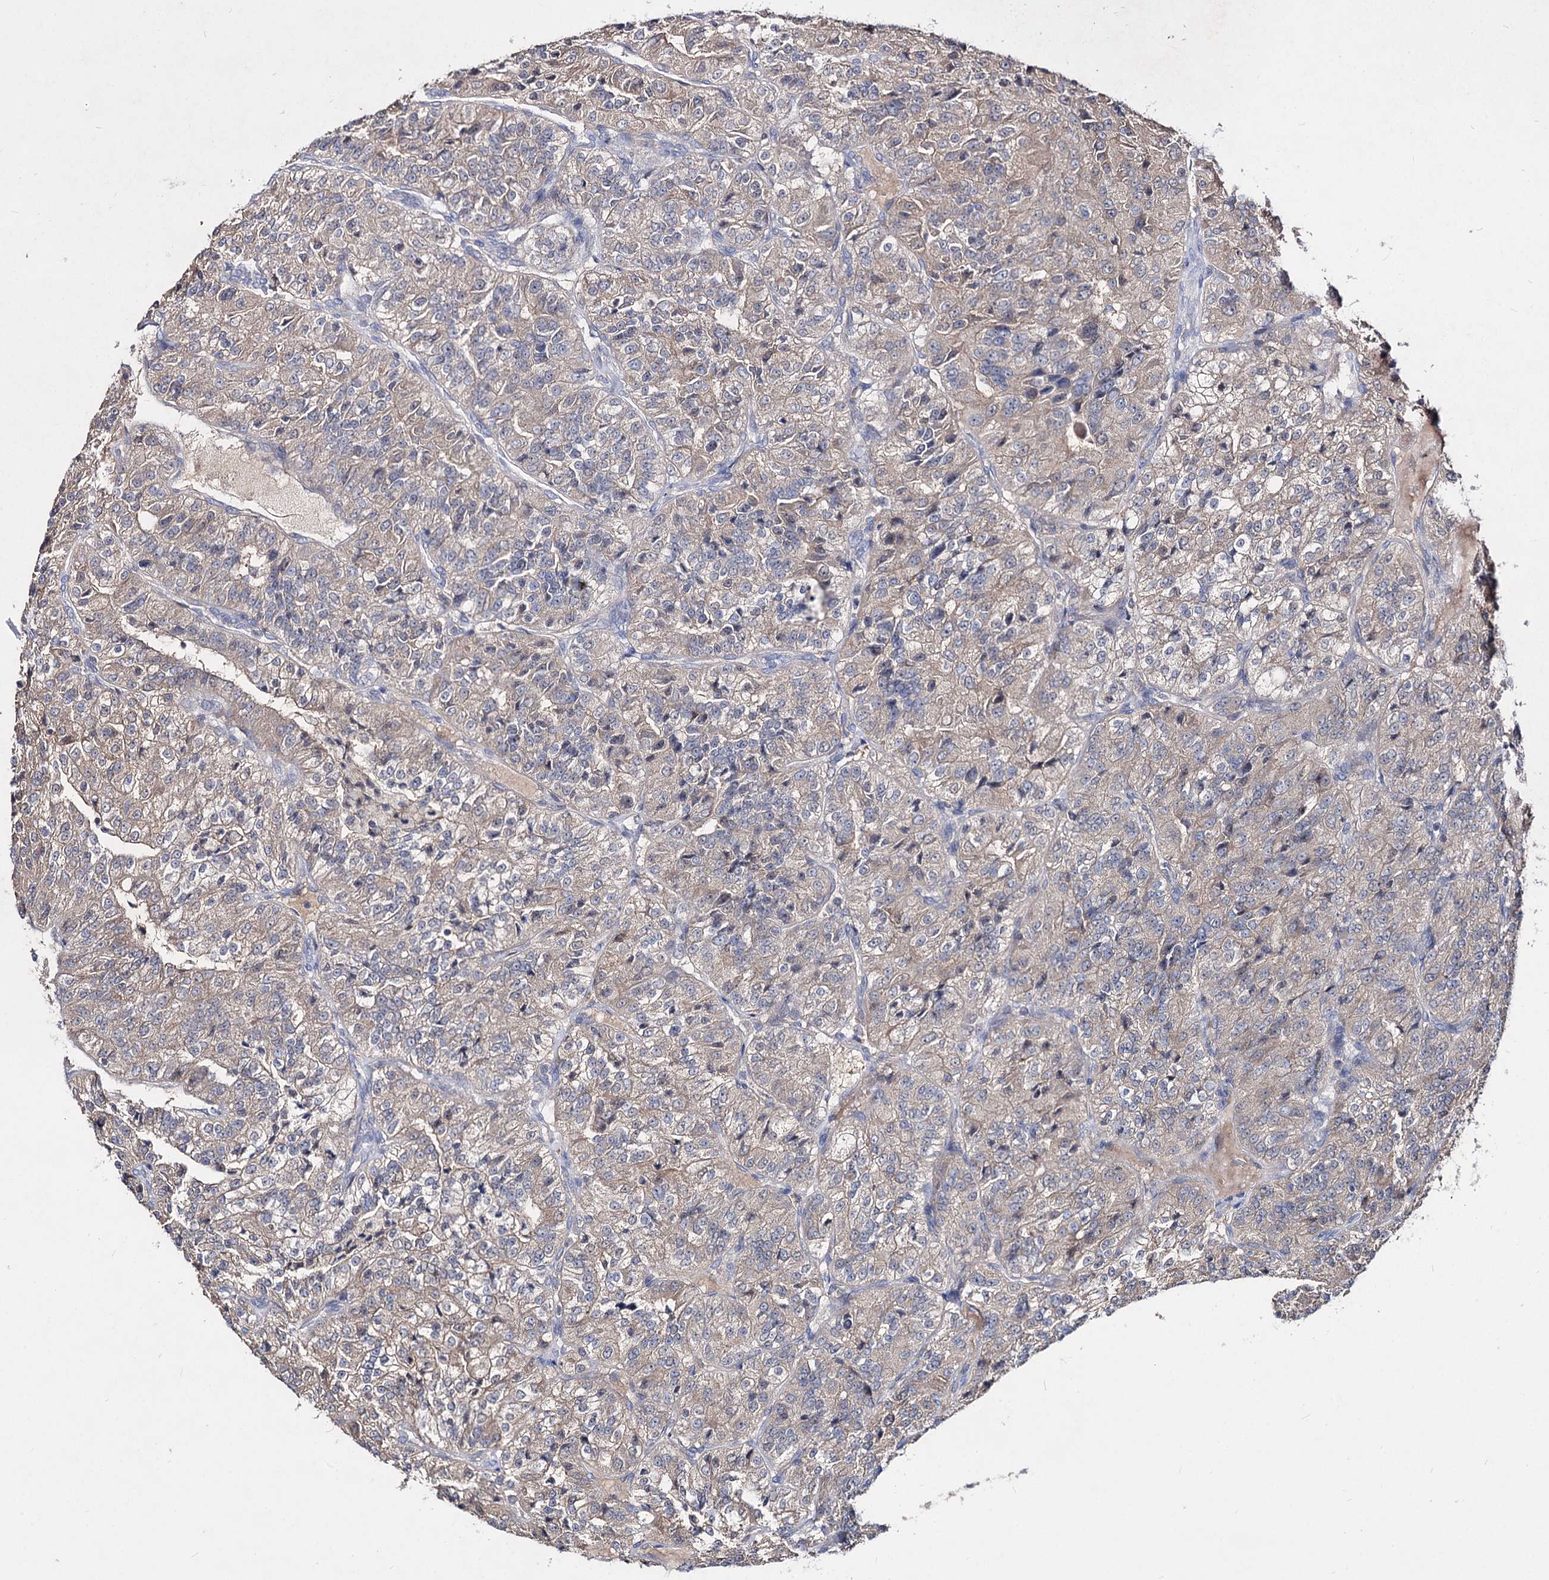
{"staining": {"intensity": "weak", "quantity": "<25%", "location": "cytoplasmic/membranous"}, "tissue": "renal cancer", "cell_type": "Tumor cells", "image_type": "cancer", "snomed": [{"axis": "morphology", "description": "Adenocarcinoma, NOS"}, {"axis": "topography", "description": "Kidney"}], "caption": "Renal cancer was stained to show a protein in brown. There is no significant staining in tumor cells.", "gene": "ACTR6", "patient": {"sex": "female", "age": 63}}